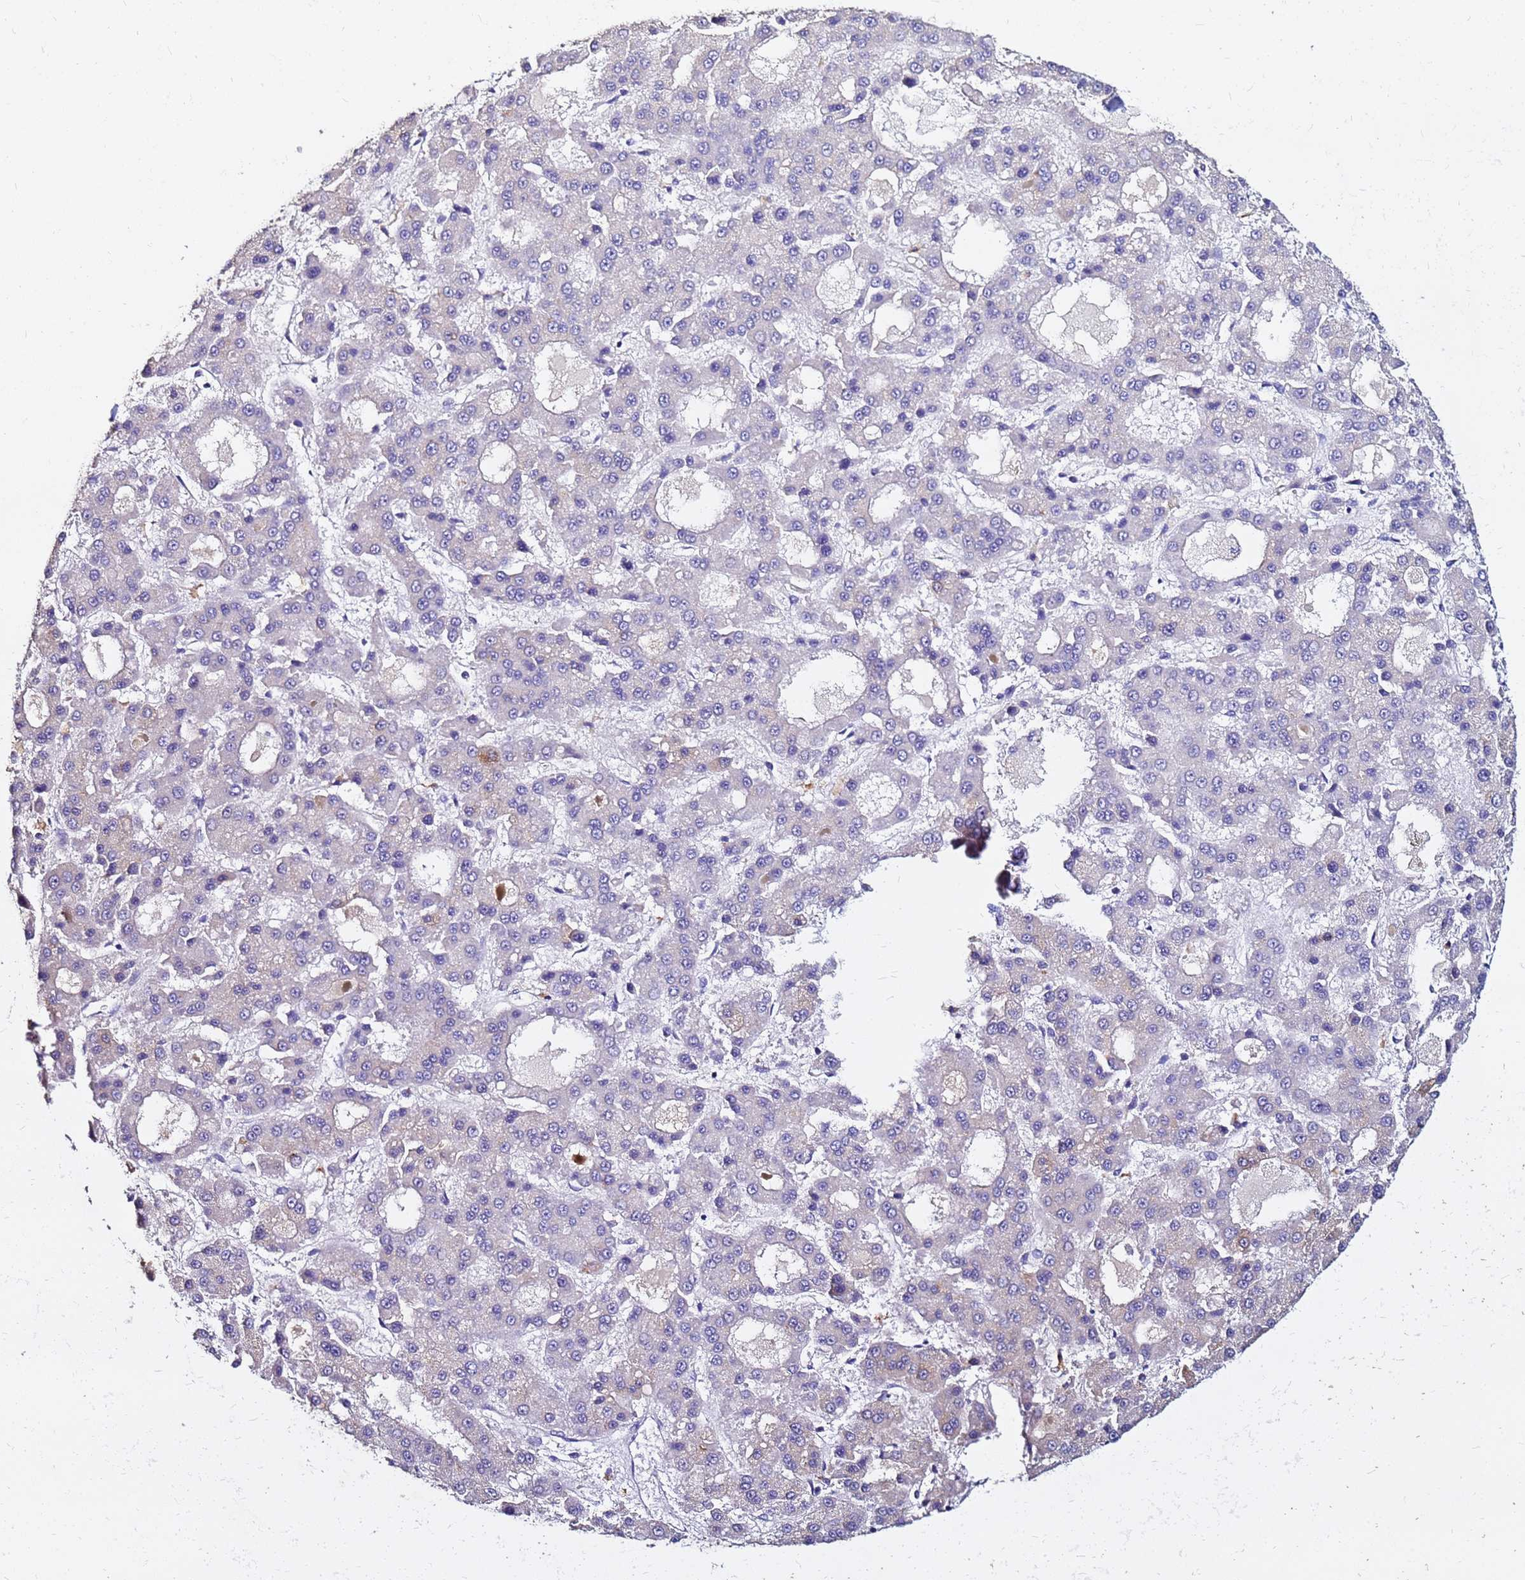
{"staining": {"intensity": "negative", "quantity": "none", "location": "none"}, "tissue": "liver cancer", "cell_type": "Tumor cells", "image_type": "cancer", "snomed": [{"axis": "morphology", "description": "Carcinoma, Hepatocellular, NOS"}, {"axis": "topography", "description": "Liver"}], "caption": "The immunohistochemistry photomicrograph has no significant positivity in tumor cells of hepatocellular carcinoma (liver) tissue.", "gene": "FAM183A", "patient": {"sex": "male", "age": 70}}